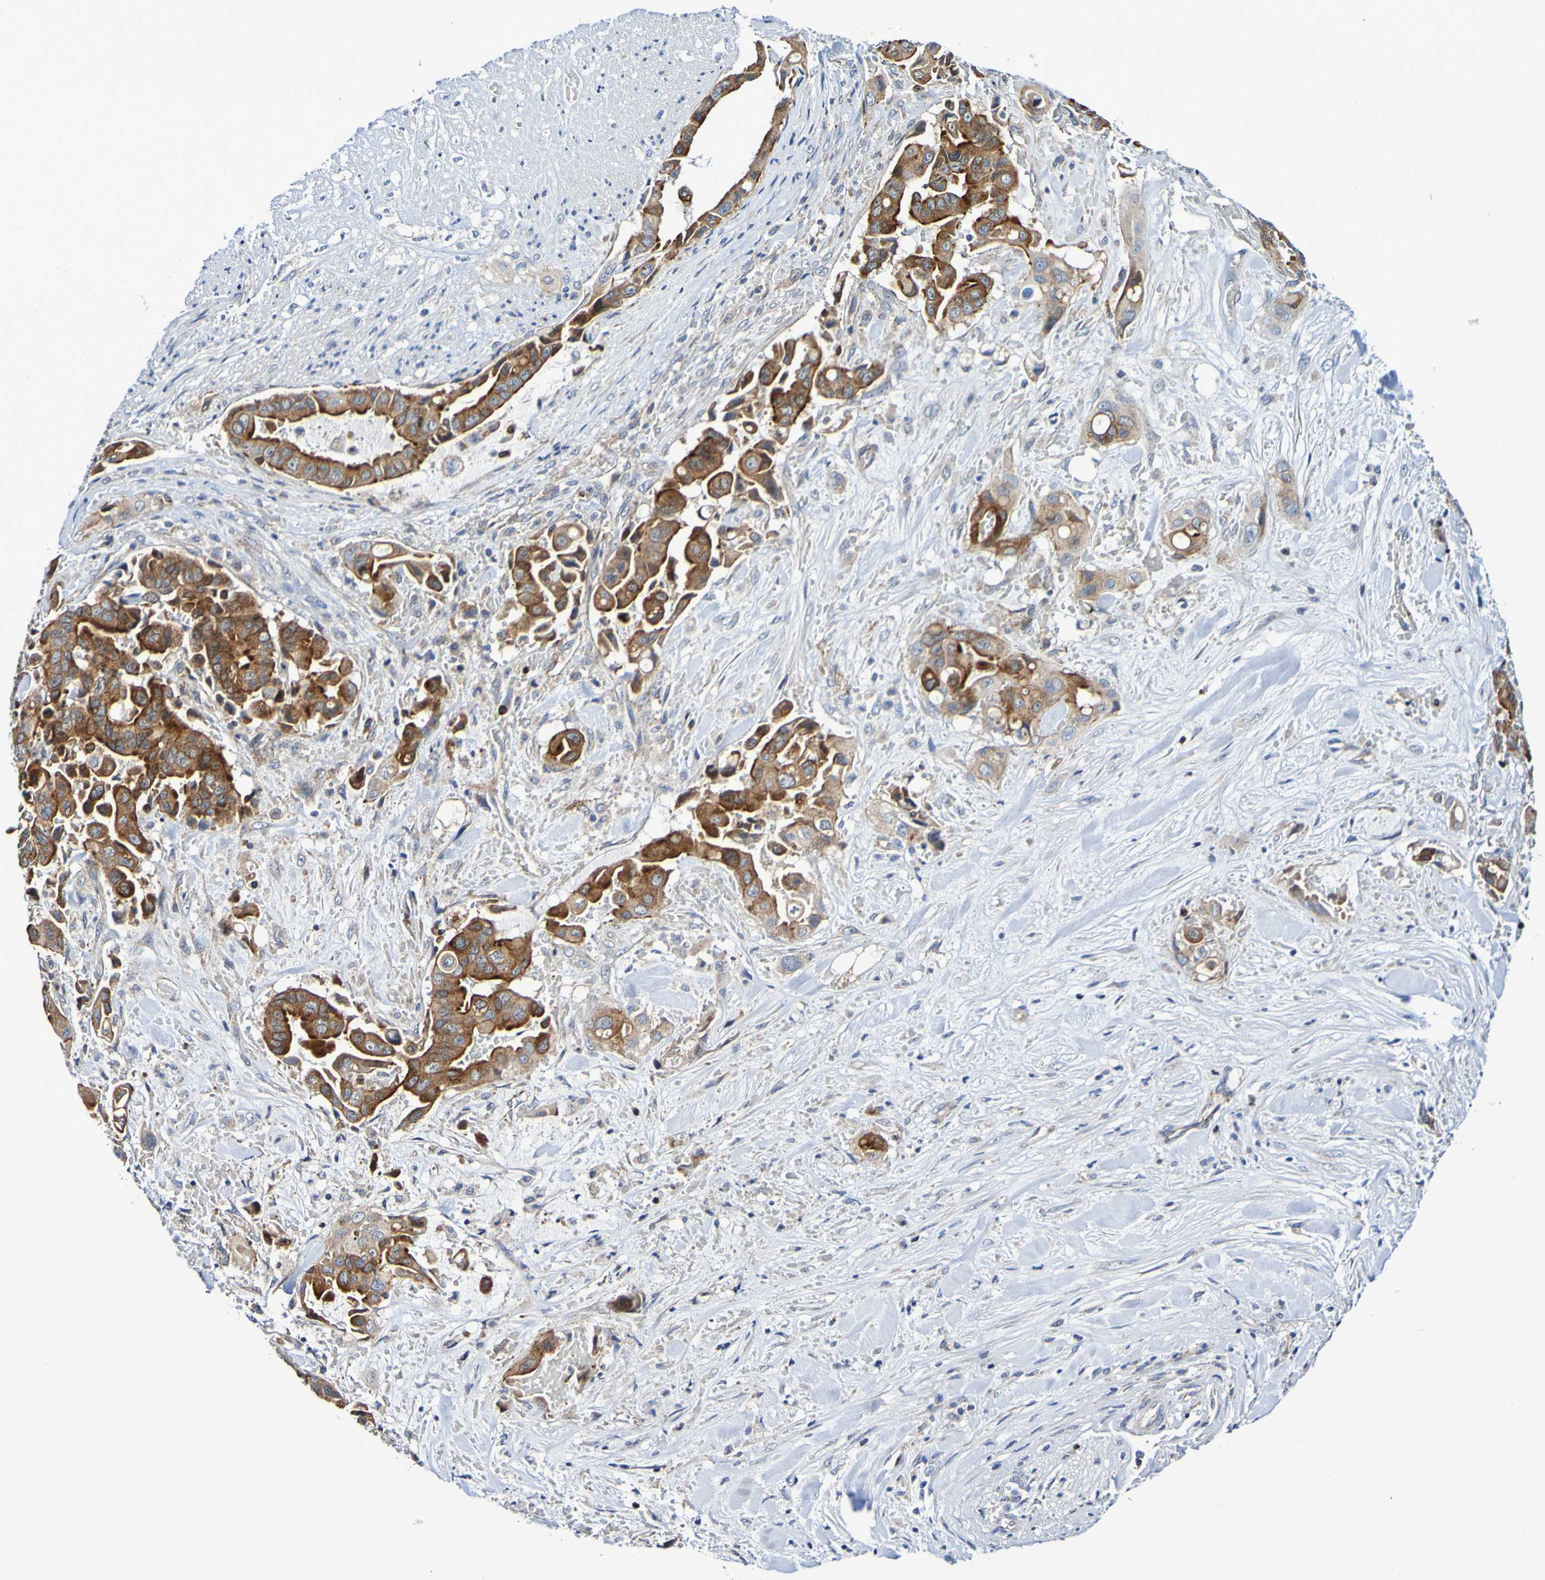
{"staining": {"intensity": "moderate", "quantity": ">75%", "location": "cytoplasmic/membranous"}, "tissue": "liver cancer", "cell_type": "Tumor cells", "image_type": "cancer", "snomed": [{"axis": "morphology", "description": "Cholangiocarcinoma"}, {"axis": "topography", "description": "Liver"}], "caption": "Immunohistochemical staining of cholangiocarcinoma (liver) displays moderate cytoplasmic/membranous protein expression in approximately >75% of tumor cells.", "gene": "GJB1", "patient": {"sex": "female", "age": 61}}